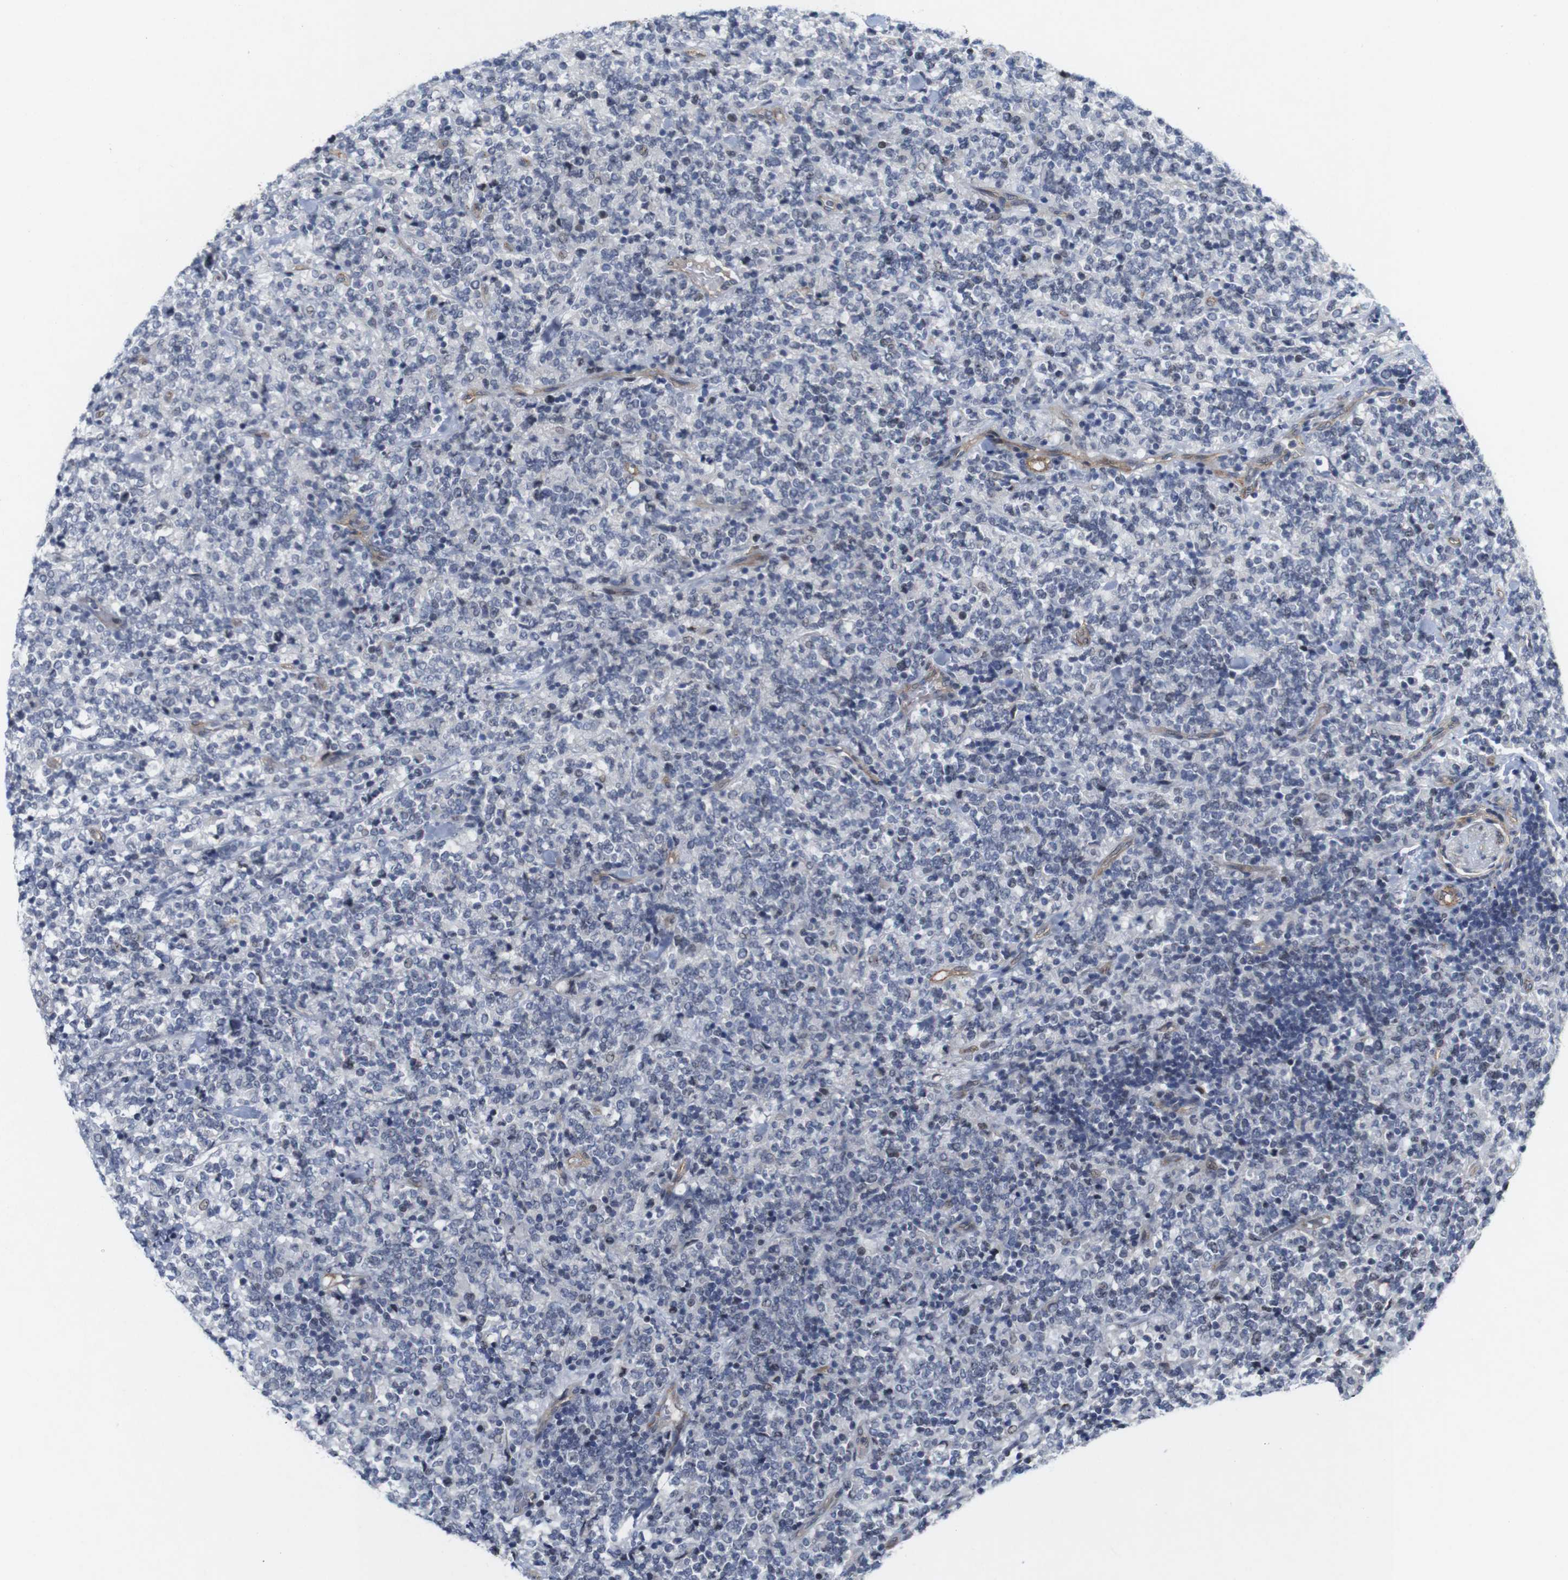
{"staining": {"intensity": "negative", "quantity": "none", "location": "none"}, "tissue": "lymphoma", "cell_type": "Tumor cells", "image_type": "cancer", "snomed": [{"axis": "morphology", "description": "Malignant lymphoma, non-Hodgkin's type, High grade"}, {"axis": "topography", "description": "Soft tissue"}], "caption": "Immunohistochemical staining of human lymphoma reveals no significant staining in tumor cells.", "gene": "CYB561", "patient": {"sex": "male", "age": 18}}